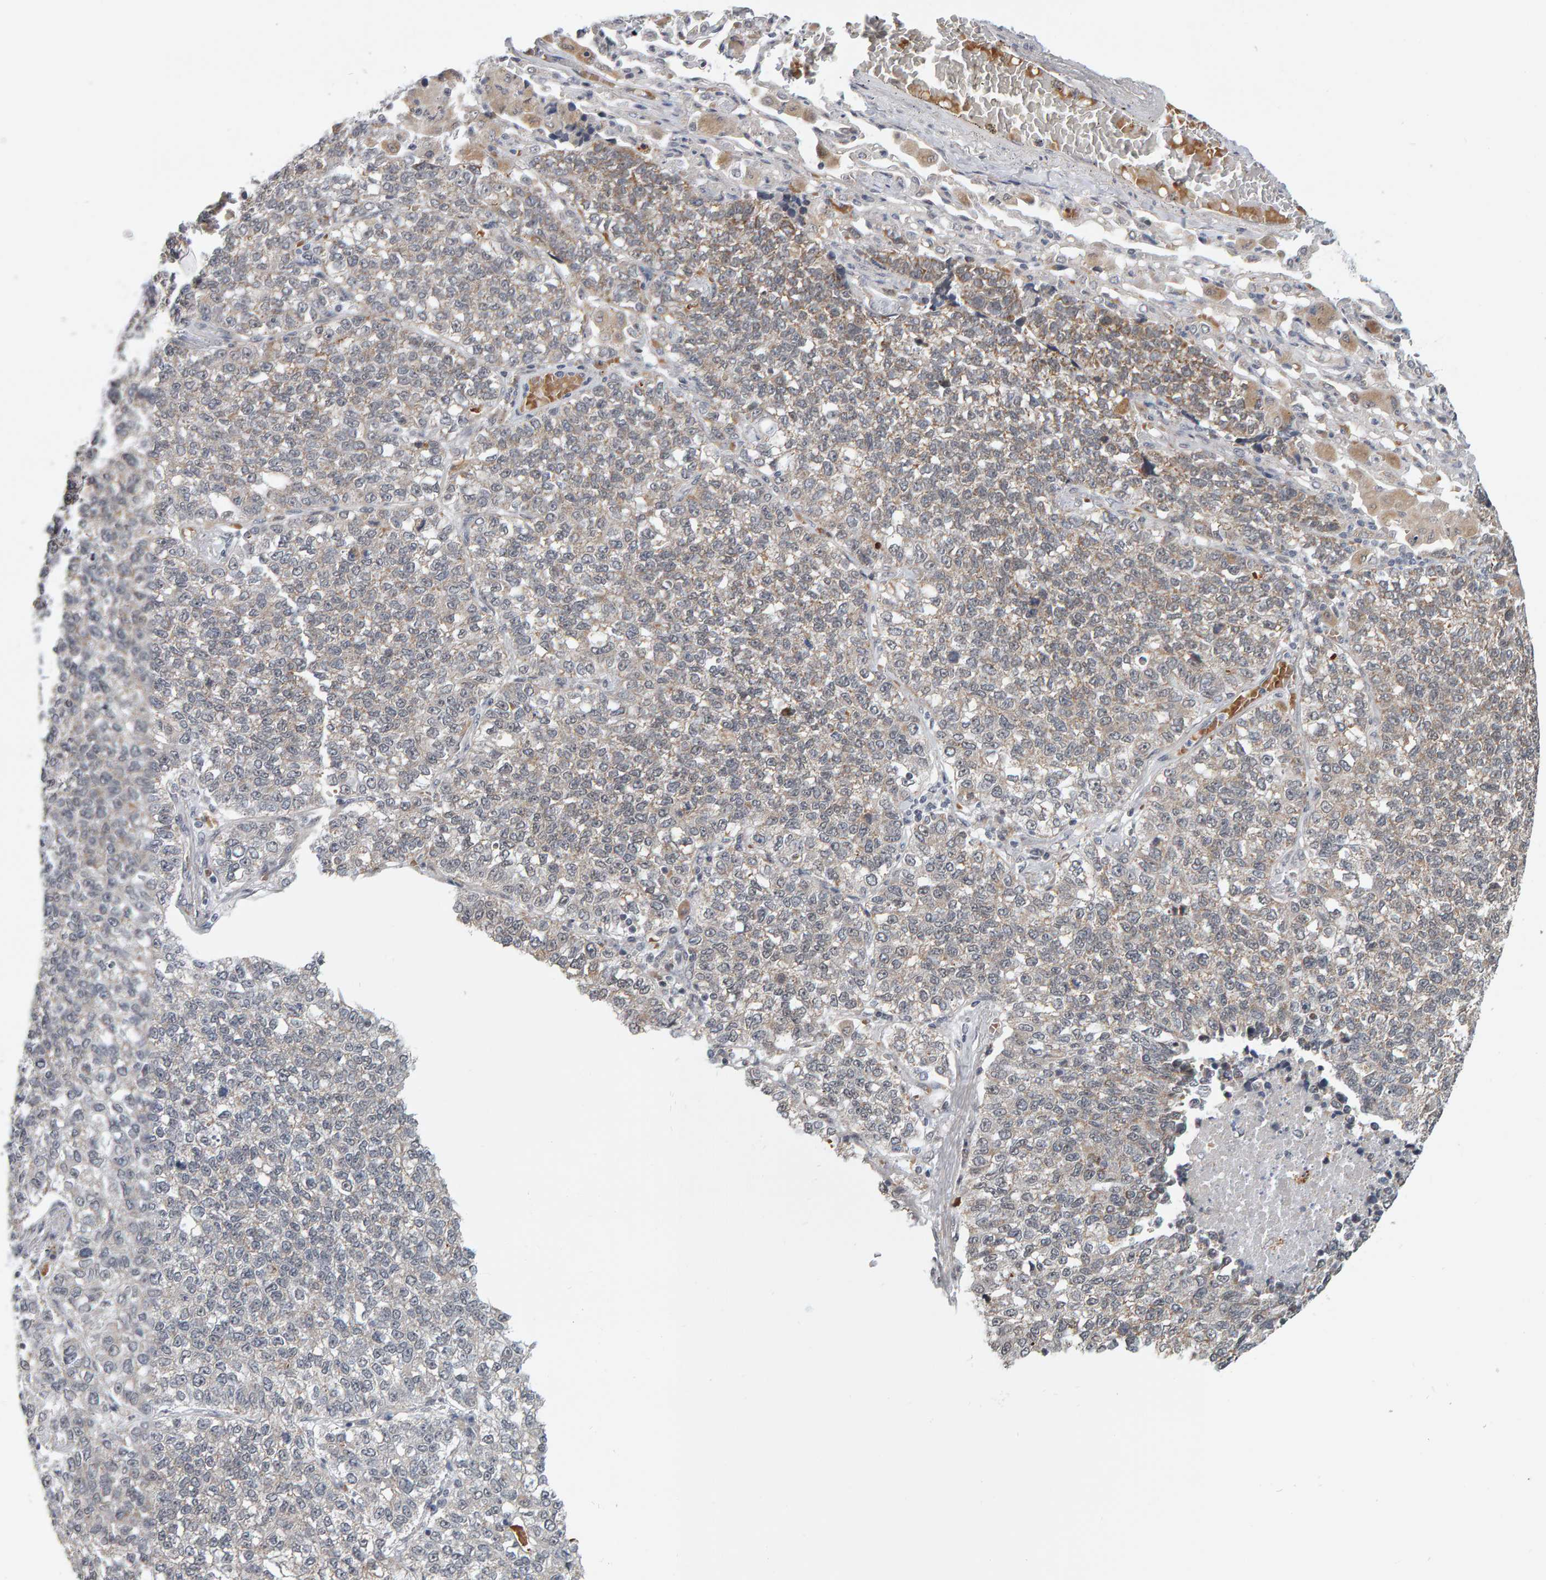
{"staining": {"intensity": "moderate", "quantity": "<25%", "location": "cytoplasmic/membranous"}, "tissue": "lung cancer", "cell_type": "Tumor cells", "image_type": "cancer", "snomed": [{"axis": "morphology", "description": "Adenocarcinoma, NOS"}, {"axis": "topography", "description": "Lung"}], "caption": "Immunohistochemistry (DAB) staining of lung cancer (adenocarcinoma) exhibits moderate cytoplasmic/membranous protein expression in approximately <25% of tumor cells.", "gene": "DAP3", "patient": {"sex": "male", "age": 49}}